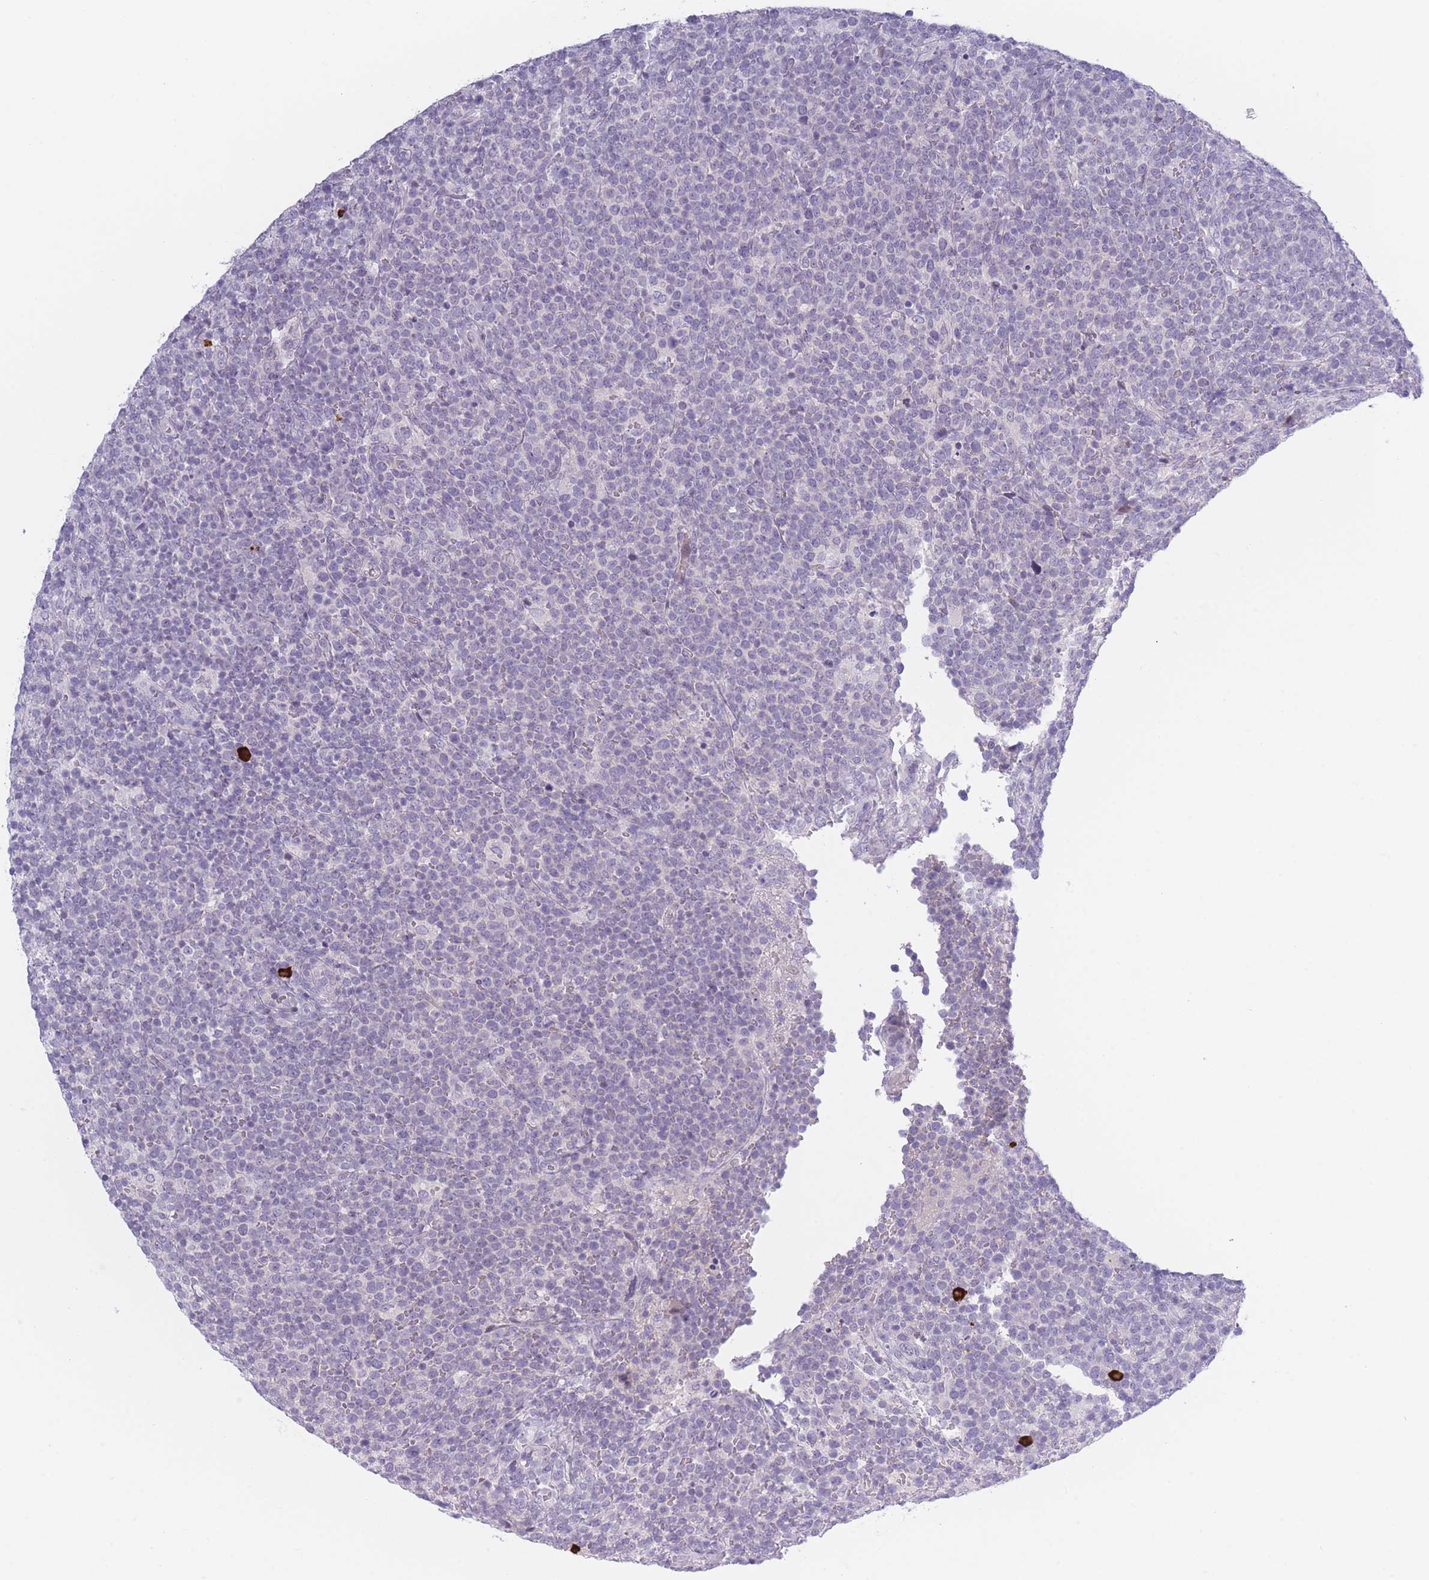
{"staining": {"intensity": "negative", "quantity": "none", "location": "none"}, "tissue": "lymphoma", "cell_type": "Tumor cells", "image_type": "cancer", "snomed": [{"axis": "morphology", "description": "Malignant lymphoma, non-Hodgkin's type, High grade"}, {"axis": "topography", "description": "Lymph node"}], "caption": "This micrograph is of malignant lymphoma, non-Hodgkin's type (high-grade) stained with immunohistochemistry (IHC) to label a protein in brown with the nuclei are counter-stained blue. There is no positivity in tumor cells. (DAB (3,3'-diaminobenzidine) immunohistochemistry (IHC) with hematoxylin counter stain).", "gene": "PLEKHG2", "patient": {"sex": "male", "age": 61}}